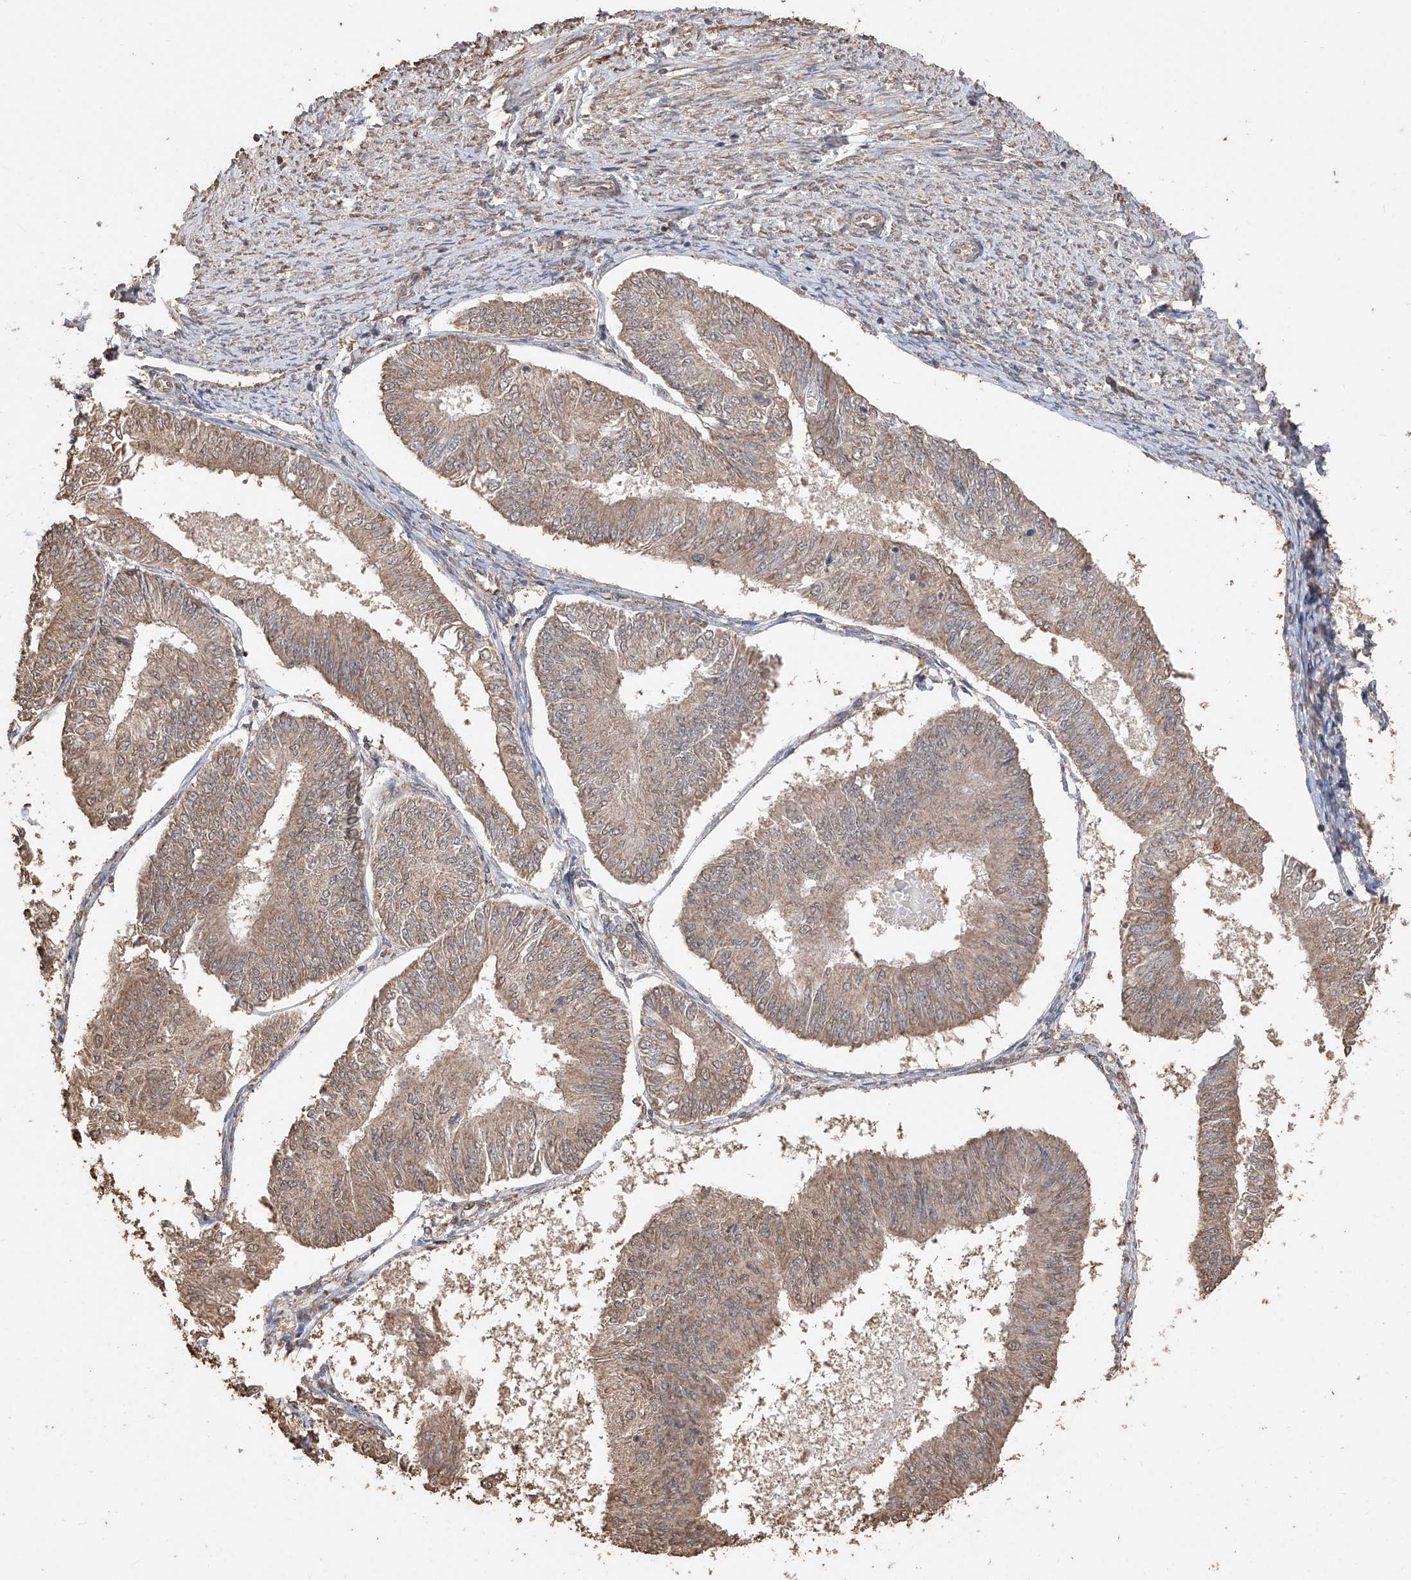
{"staining": {"intensity": "moderate", "quantity": ">75%", "location": "cytoplasmic/membranous"}, "tissue": "endometrial cancer", "cell_type": "Tumor cells", "image_type": "cancer", "snomed": [{"axis": "morphology", "description": "Adenocarcinoma, NOS"}, {"axis": "topography", "description": "Endometrium"}], "caption": "High-power microscopy captured an IHC image of adenocarcinoma (endometrial), revealing moderate cytoplasmic/membranous positivity in approximately >75% of tumor cells.", "gene": "ELOVL1", "patient": {"sex": "female", "age": 58}}